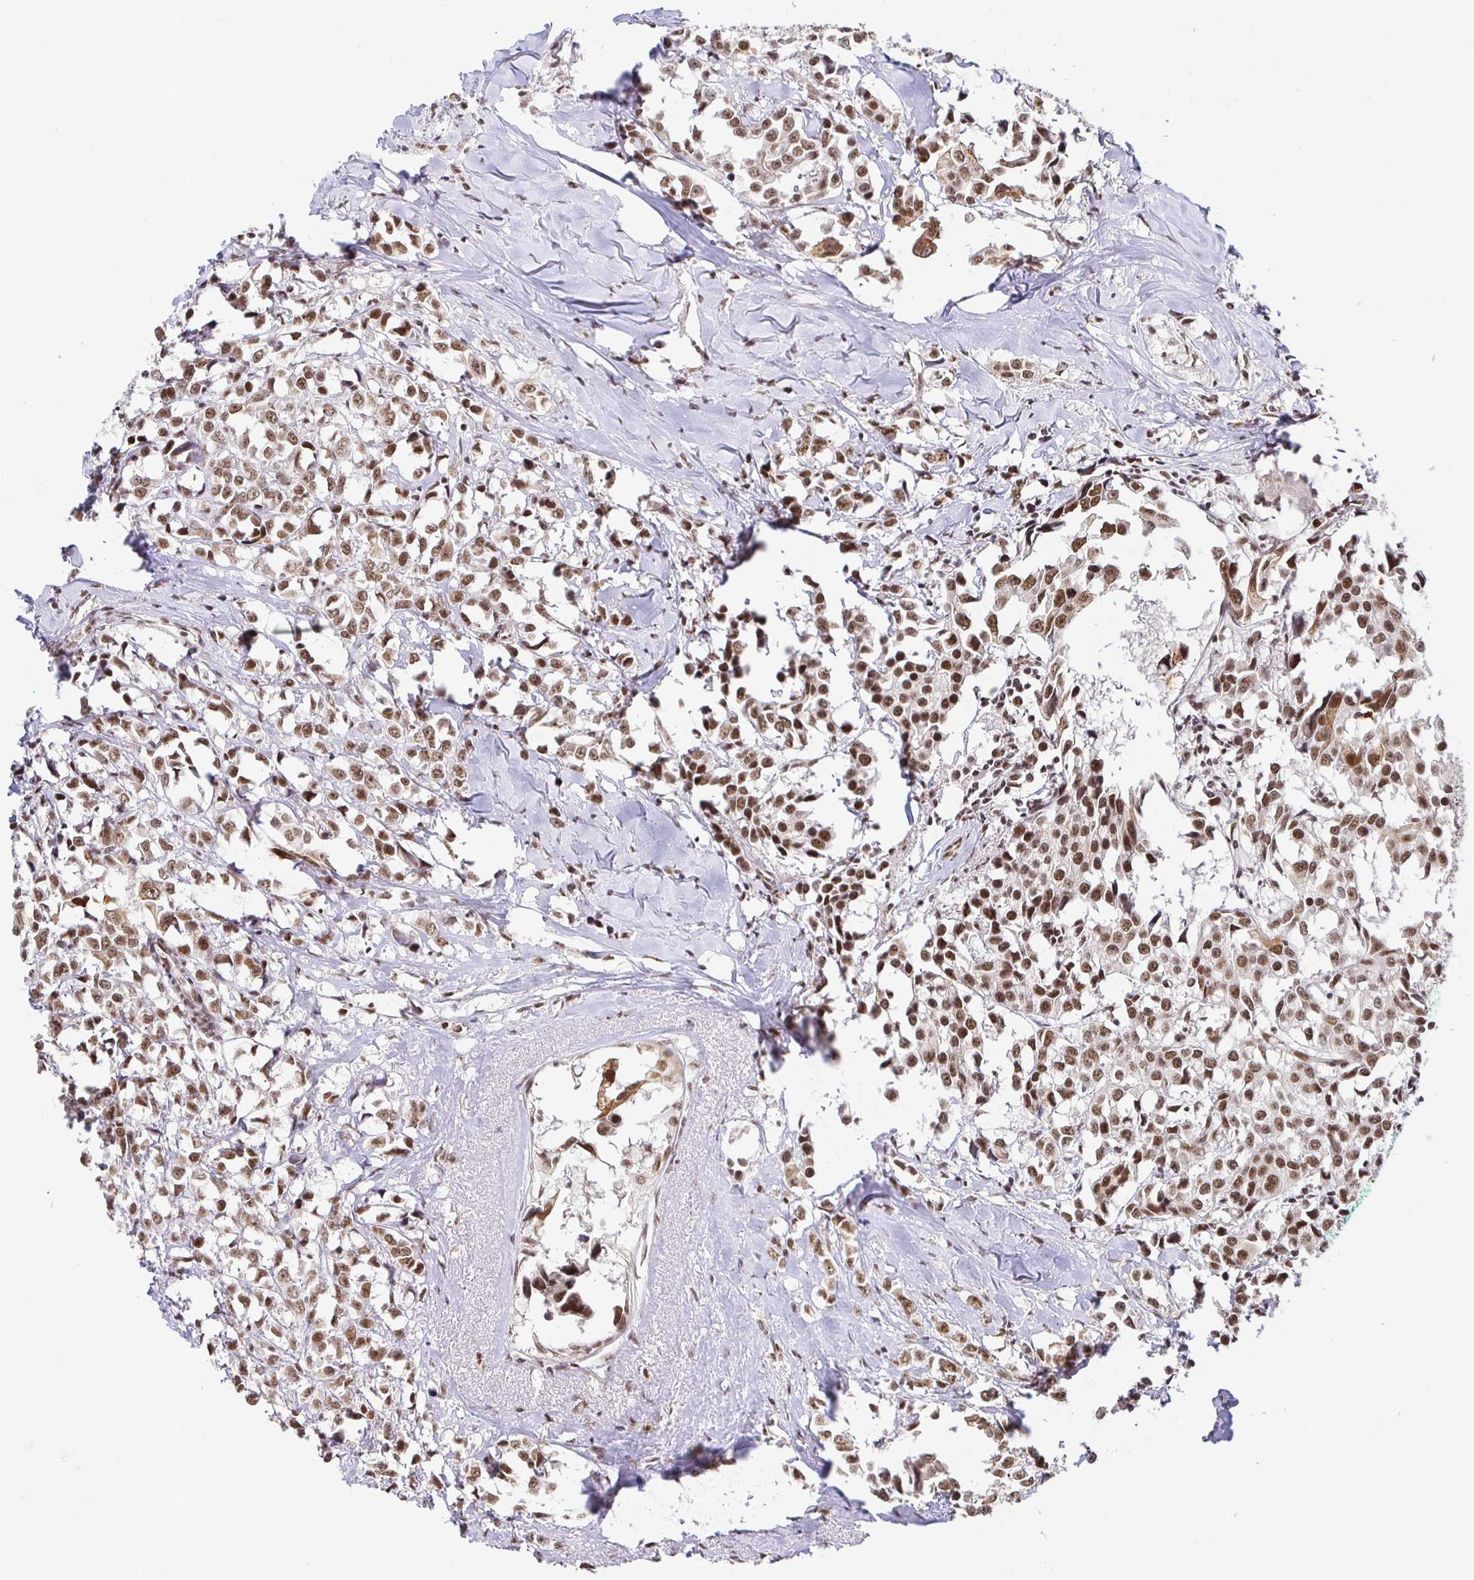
{"staining": {"intensity": "moderate", "quantity": ">75%", "location": "nuclear"}, "tissue": "breast cancer", "cell_type": "Tumor cells", "image_type": "cancer", "snomed": [{"axis": "morphology", "description": "Duct carcinoma"}, {"axis": "topography", "description": "Breast"}], "caption": "An image showing moderate nuclear staining in about >75% of tumor cells in infiltrating ductal carcinoma (breast), as visualized by brown immunohistochemical staining.", "gene": "USF1", "patient": {"sex": "female", "age": 80}}